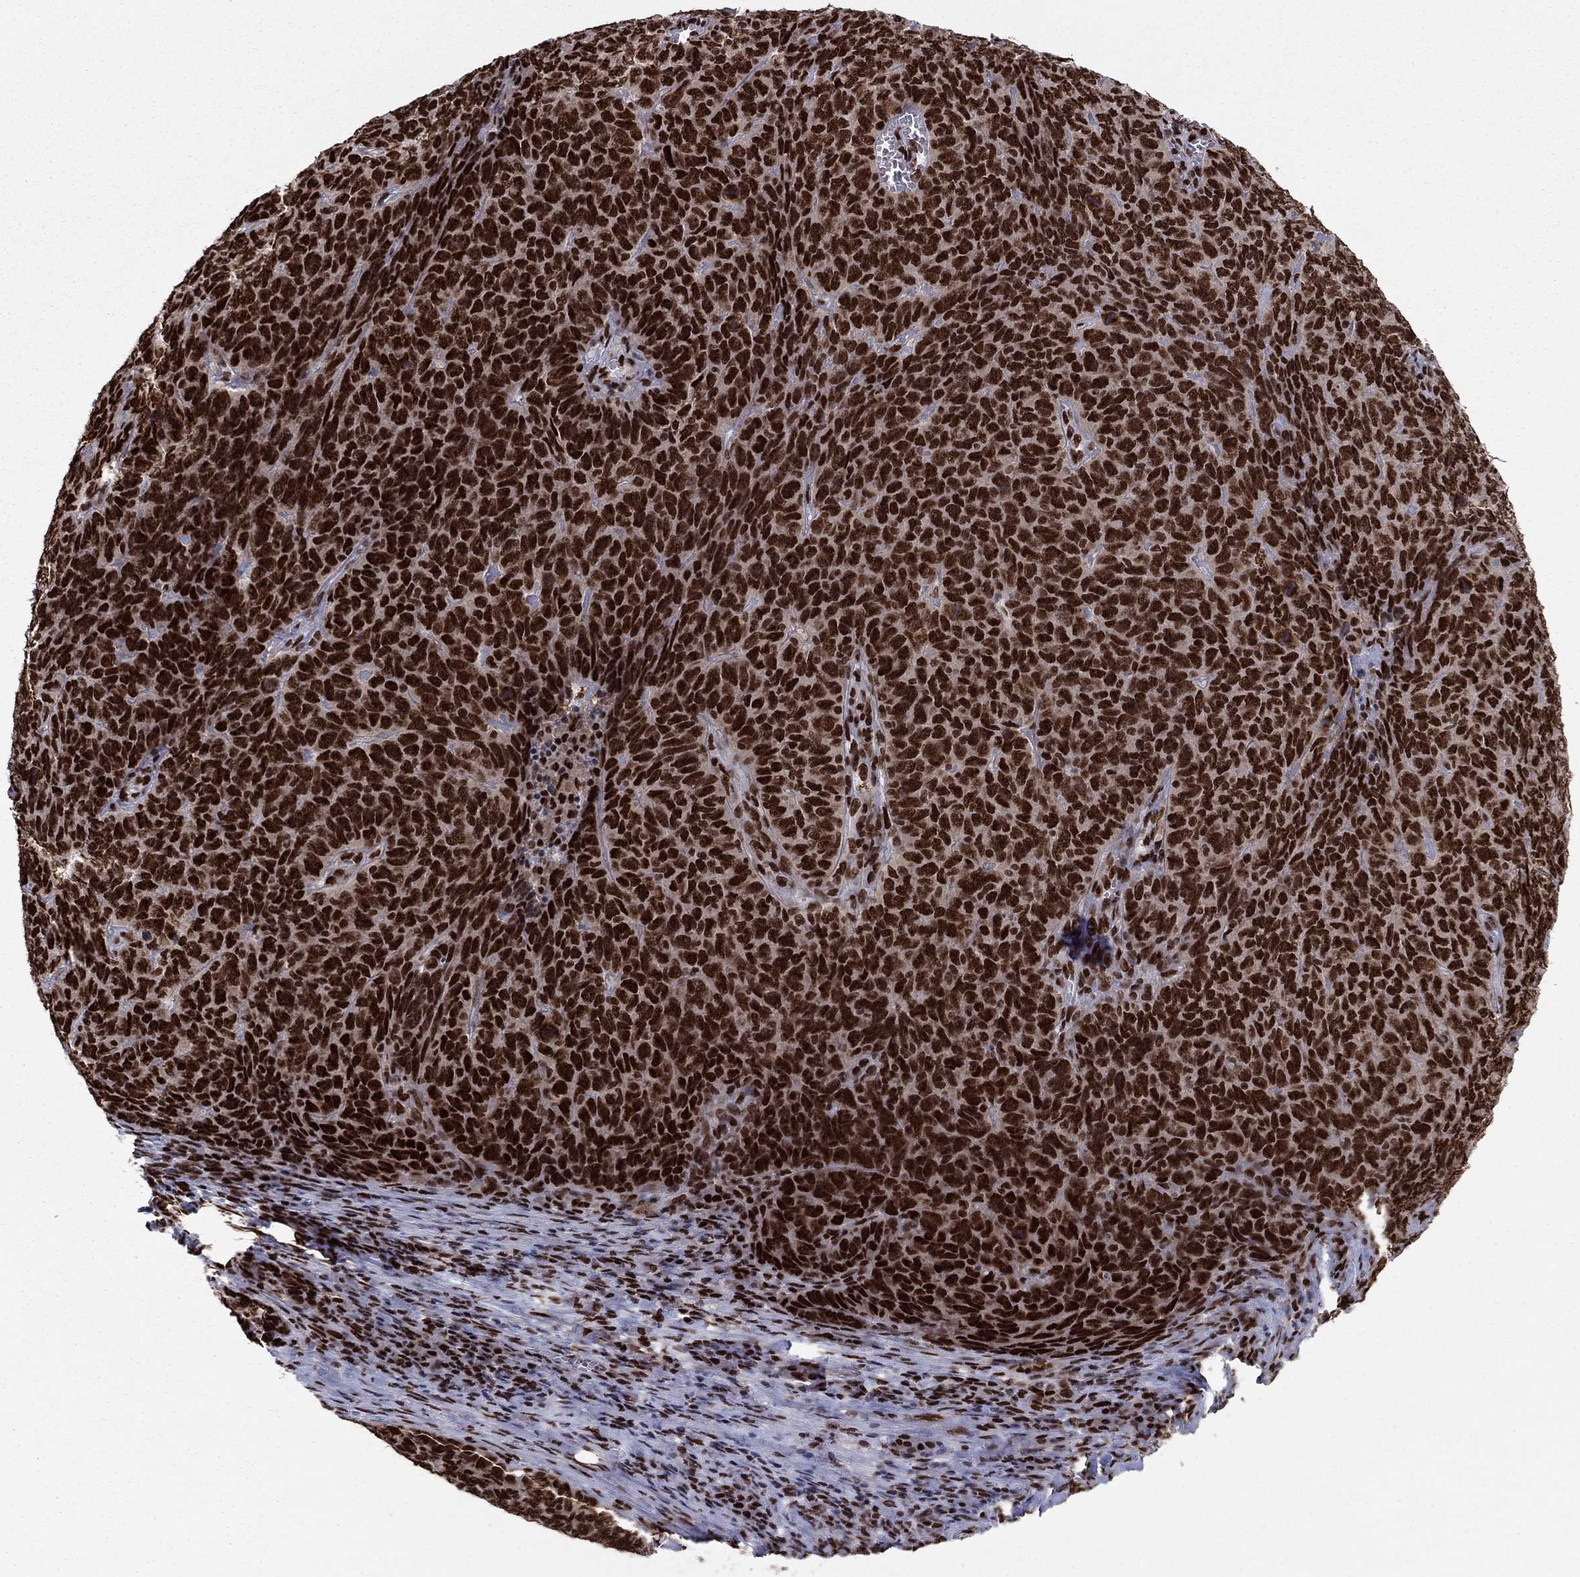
{"staining": {"intensity": "strong", "quantity": ">75%", "location": "nuclear"}, "tissue": "skin cancer", "cell_type": "Tumor cells", "image_type": "cancer", "snomed": [{"axis": "morphology", "description": "Squamous cell carcinoma, NOS"}, {"axis": "topography", "description": "Skin"}, {"axis": "topography", "description": "Anal"}], "caption": "Brown immunohistochemical staining in human skin cancer (squamous cell carcinoma) displays strong nuclear positivity in approximately >75% of tumor cells.", "gene": "USP54", "patient": {"sex": "female", "age": 51}}